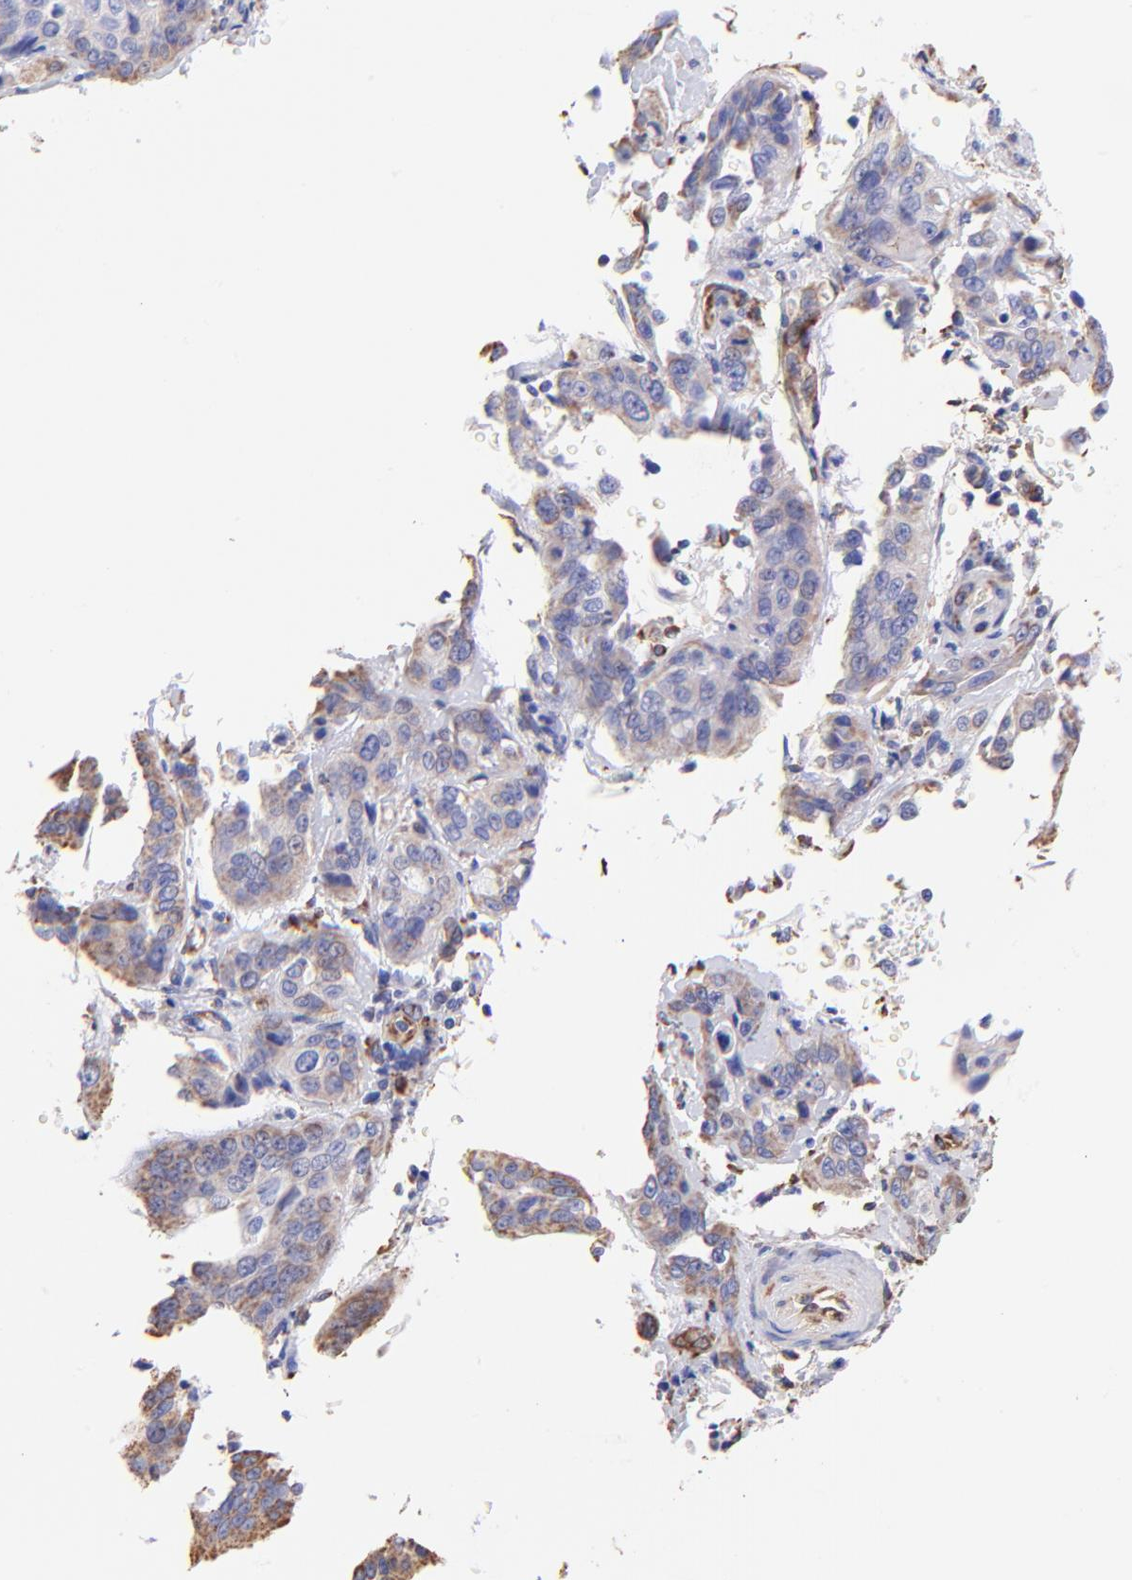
{"staining": {"intensity": "weak", "quantity": "25%-75%", "location": "cytoplasmic/membranous"}, "tissue": "cervical cancer", "cell_type": "Tumor cells", "image_type": "cancer", "snomed": [{"axis": "morphology", "description": "Squamous cell carcinoma, NOS"}, {"axis": "topography", "description": "Cervix"}], "caption": "Protein staining exhibits weak cytoplasmic/membranous staining in about 25%-75% of tumor cells in cervical squamous cell carcinoma. (brown staining indicates protein expression, while blue staining denotes nuclei).", "gene": "SPARC", "patient": {"sex": "female", "age": 41}}